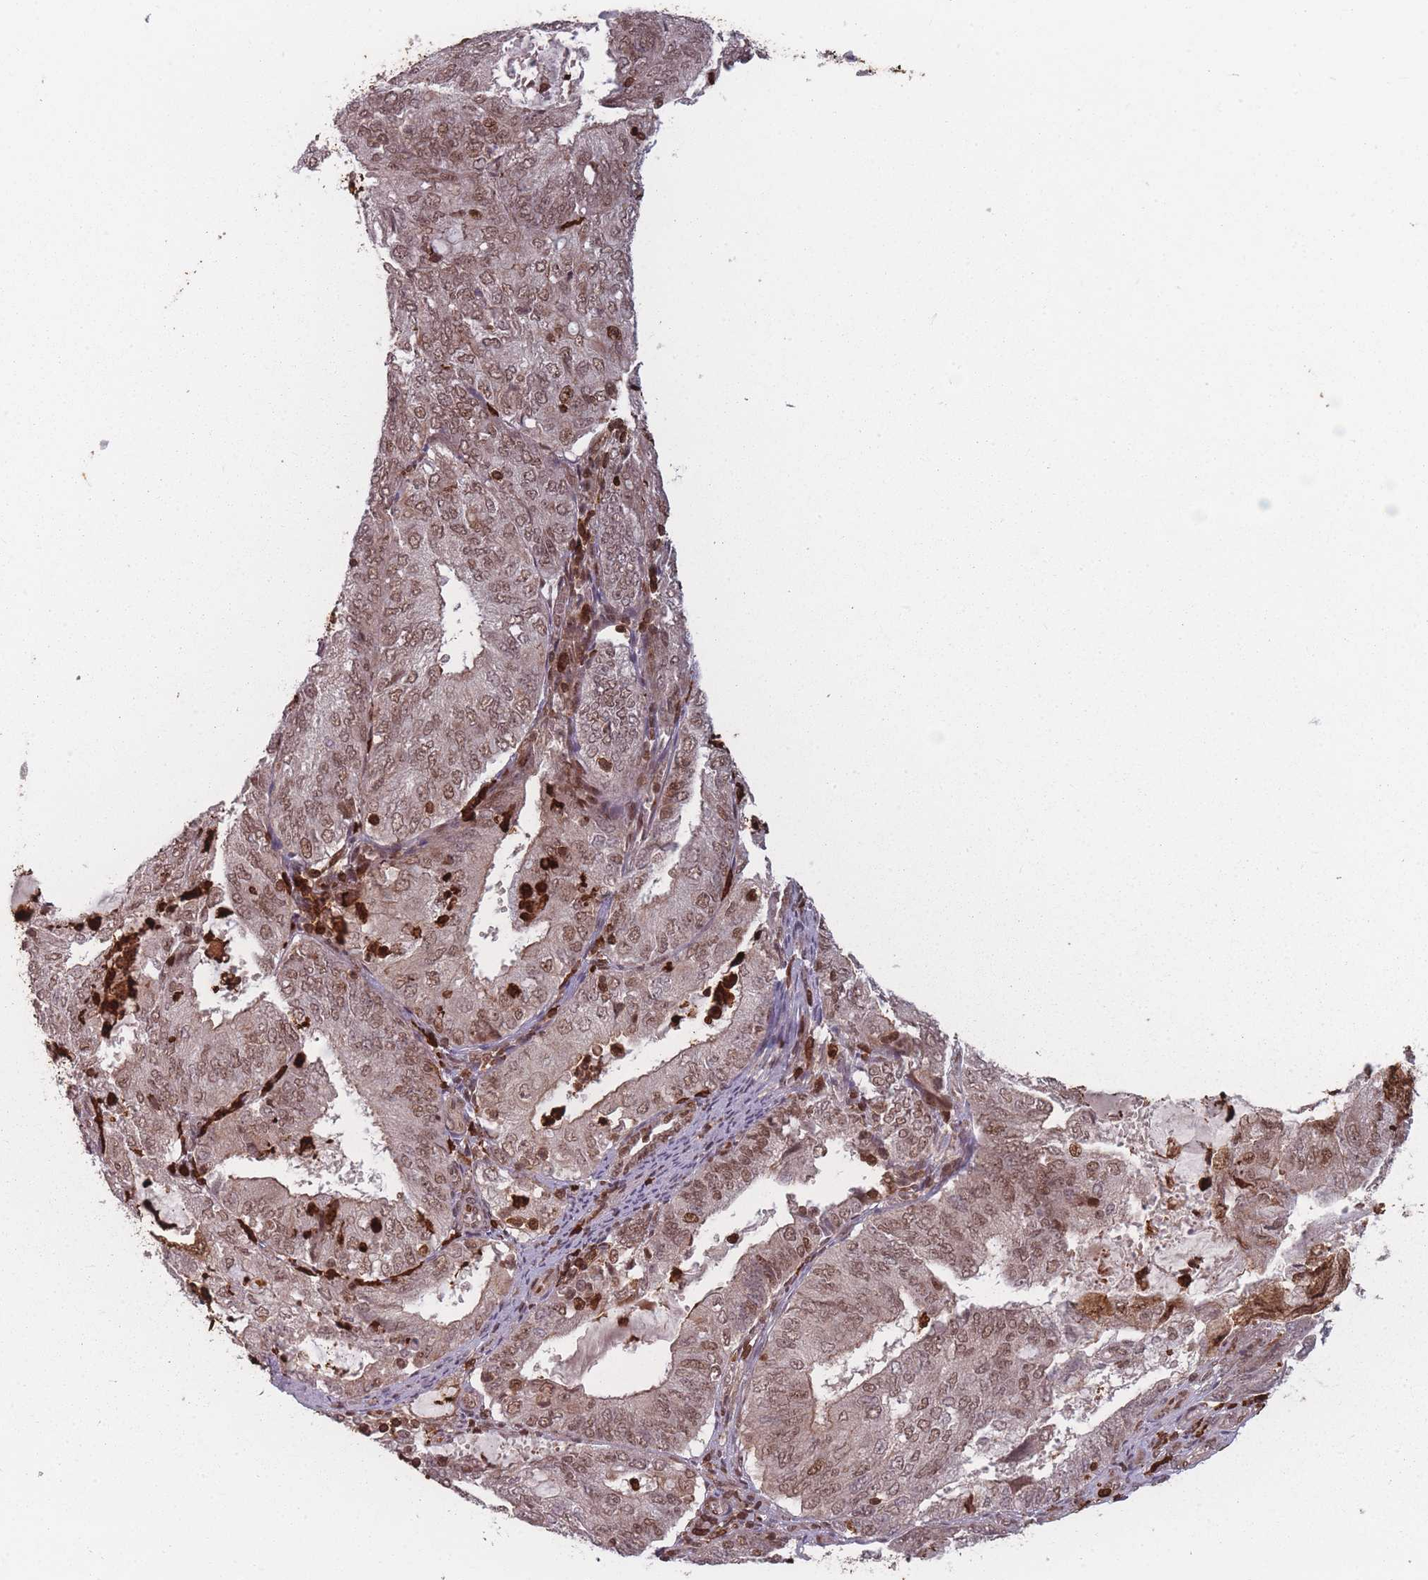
{"staining": {"intensity": "moderate", "quantity": ">75%", "location": "nuclear"}, "tissue": "endometrial cancer", "cell_type": "Tumor cells", "image_type": "cancer", "snomed": [{"axis": "morphology", "description": "Adenocarcinoma, NOS"}, {"axis": "topography", "description": "Endometrium"}], "caption": "Endometrial adenocarcinoma tissue demonstrates moderate nuclear expression in about >75% of tumor cells", "gene": "WDR55", "patient": {"sex": "female", "age": 81}}